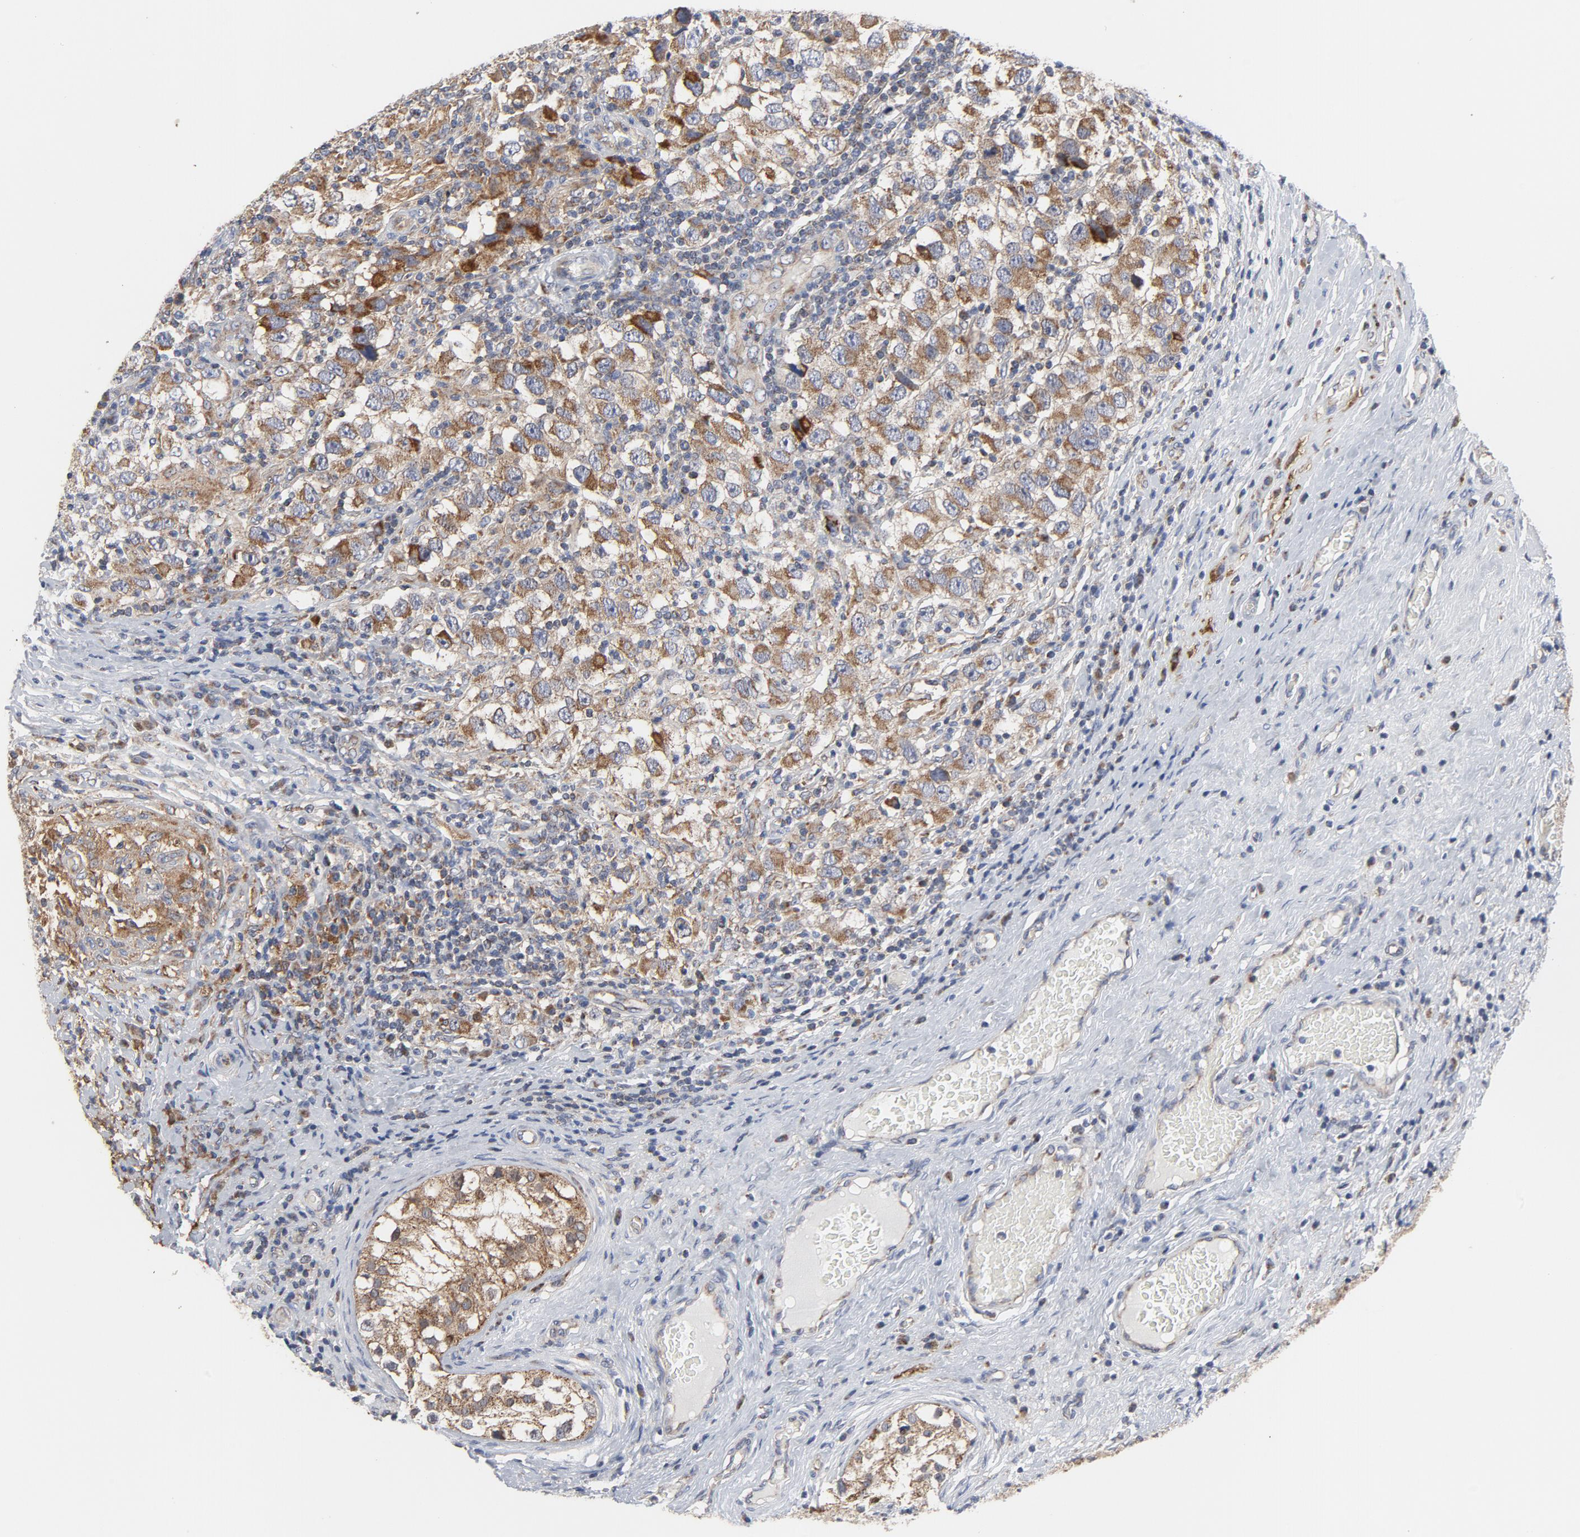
{"staining": {"intensity": "moderate", "quantity": ">75%", "location": "cytoplasmic/membranous"}, "tissue": "testis cancer", "cell_type": "Tumor cells", "image_type": "cancer", "snomed": [{"axis": "morphology", "description": "Carcinoma, Embryonal, NOS"}, {"axis": "topography", "description": "Testis"}], "caption": "Immunohistochemistry (IHC) histopathology image of human testis cancer stained for a protein (brown), which exhibits medium levels of moderate cytoplasmic/membranous staining in approximately >75% of tumor cells.", "gene": "RAPGEF4", "patient": {"sex": "male", "age": 21}}